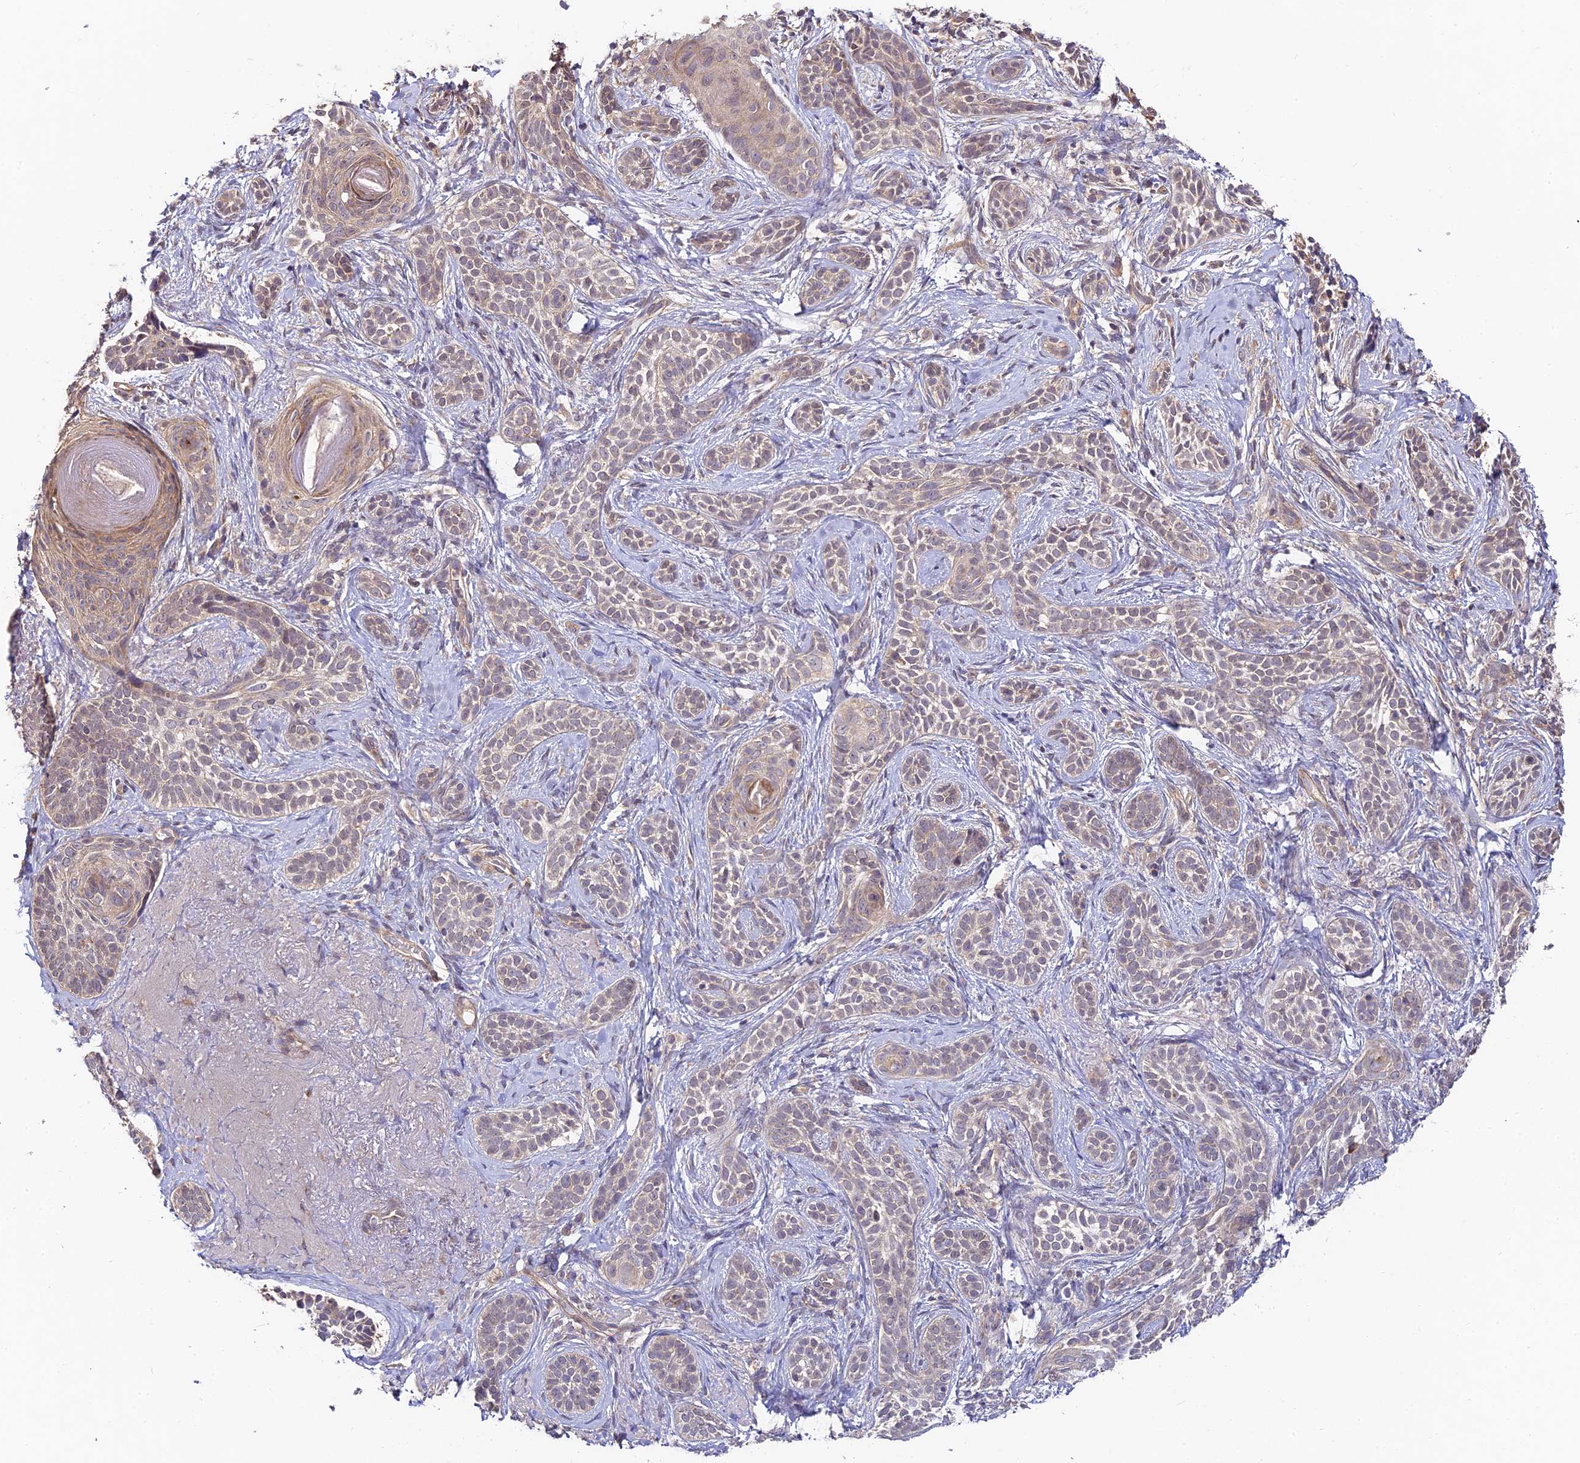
{"staining": {"intensity": "weak", "quantity": "<25%", "location": "nuclear"}, "tissue": "skin cancer", "cell_type": "Tumor cells", "image_type": "cancer", "snomed": [{"axis": "morphology", "description": "Basal cell carcinoma"}, {"axis": "topography", "description": "Skin"}], "caption": "Image shows no protein expression in tumor cells of skin basal cell carcinoma tissue.", "gene": "C3orf20", "patient": {"sex": "male", "age": 71}}